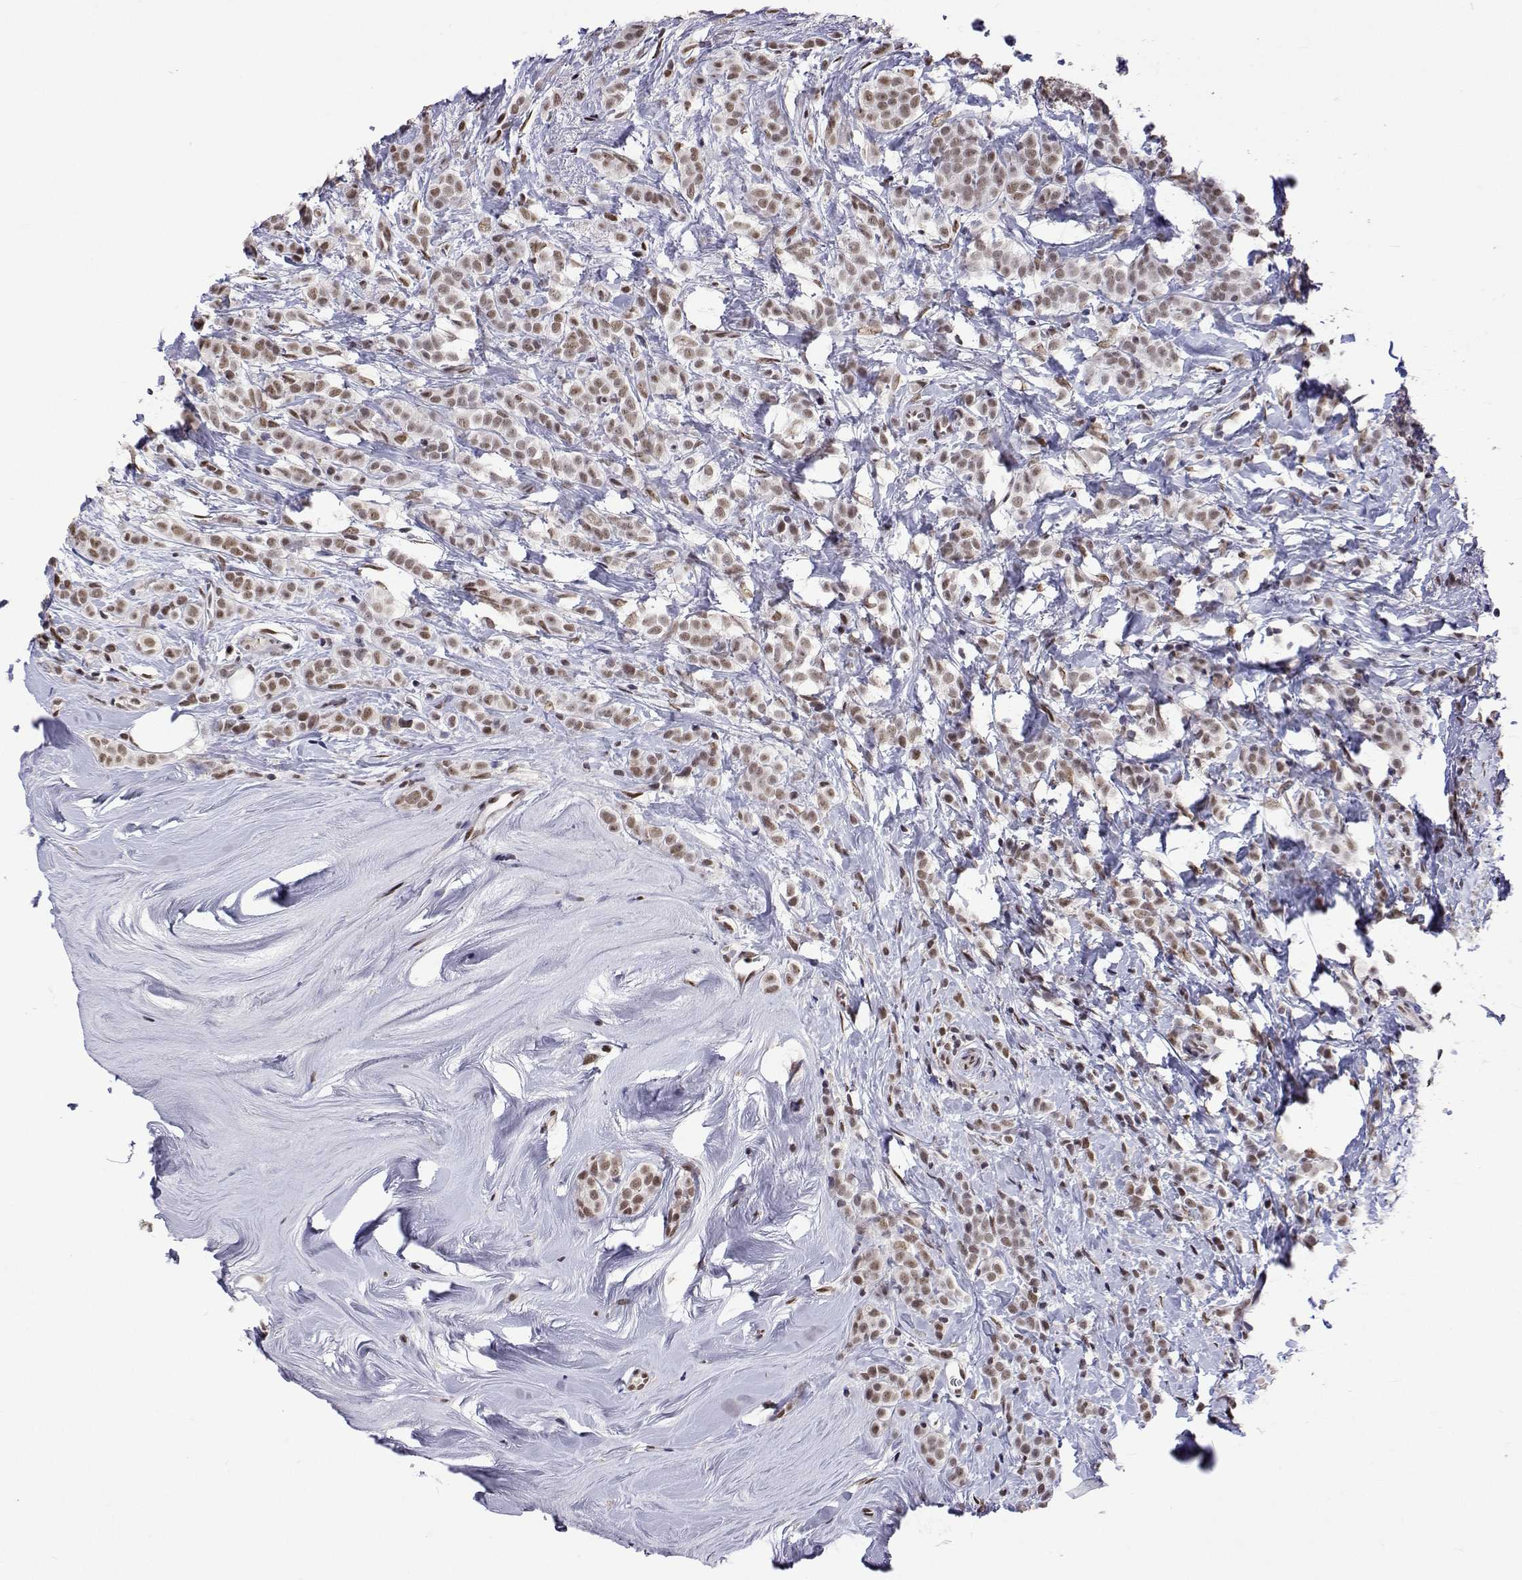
{"staining": {"intensity": "weak", "quantity": ">75%", "location": "nuclear"}, "tissue": "breast cancer", "cell_type": "Tumor cells", "image_type": "cancer", "snomed": [{"axis": "morphology", "description": "Lobular carcinoma"}, {"axis": "topography", "description": "Breast"}], "caption": "This image demonstrates IHC staining of human breast cancer (lobular carcinoma), with low weak nuclear expression in about >75% of tumor cells.", "gene": "HNRNPA0", "patient": {"sex": "female", "age": 49}}